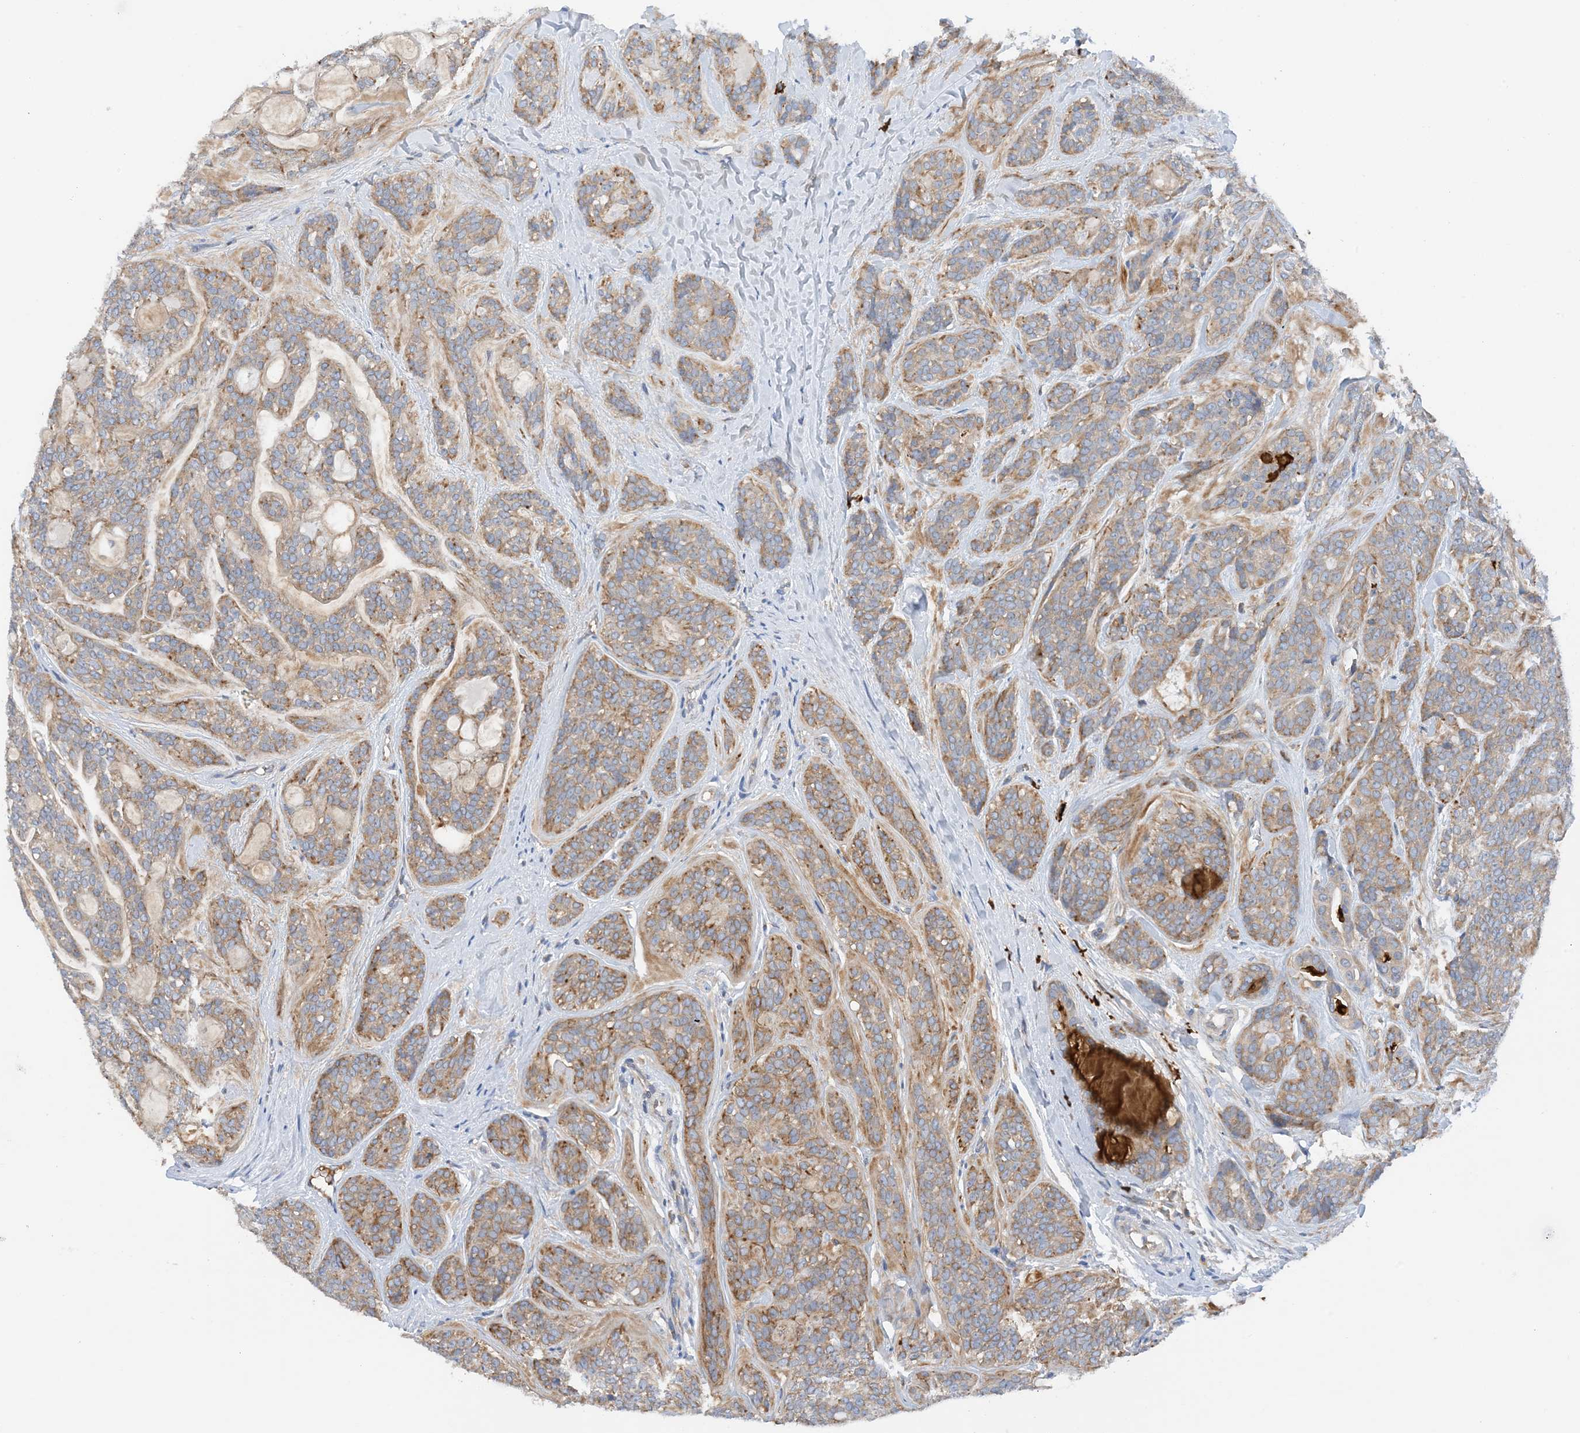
{"staining": {"intensity": "moderate", "quantity": "25%-75%", "location": "cytoplasmic/membranous"}, "tissue": "head and neck cancer", "cell_type": "Tumor cells", "image_type": "cancer", "snomed": [{"axis": "morphology", "description": "Adenocarcinoma, NOS"}, {"axis": "topography", "description": "Head-Neck"}], "caption": "Moderate cytoplasmic/membranous protein positivity is identified in approximately 25%-75% of tumor cells in head and neck adenocarcinoma.", "gene": "SLC5A11", "patient": {"sex": "male", "age": 66}}